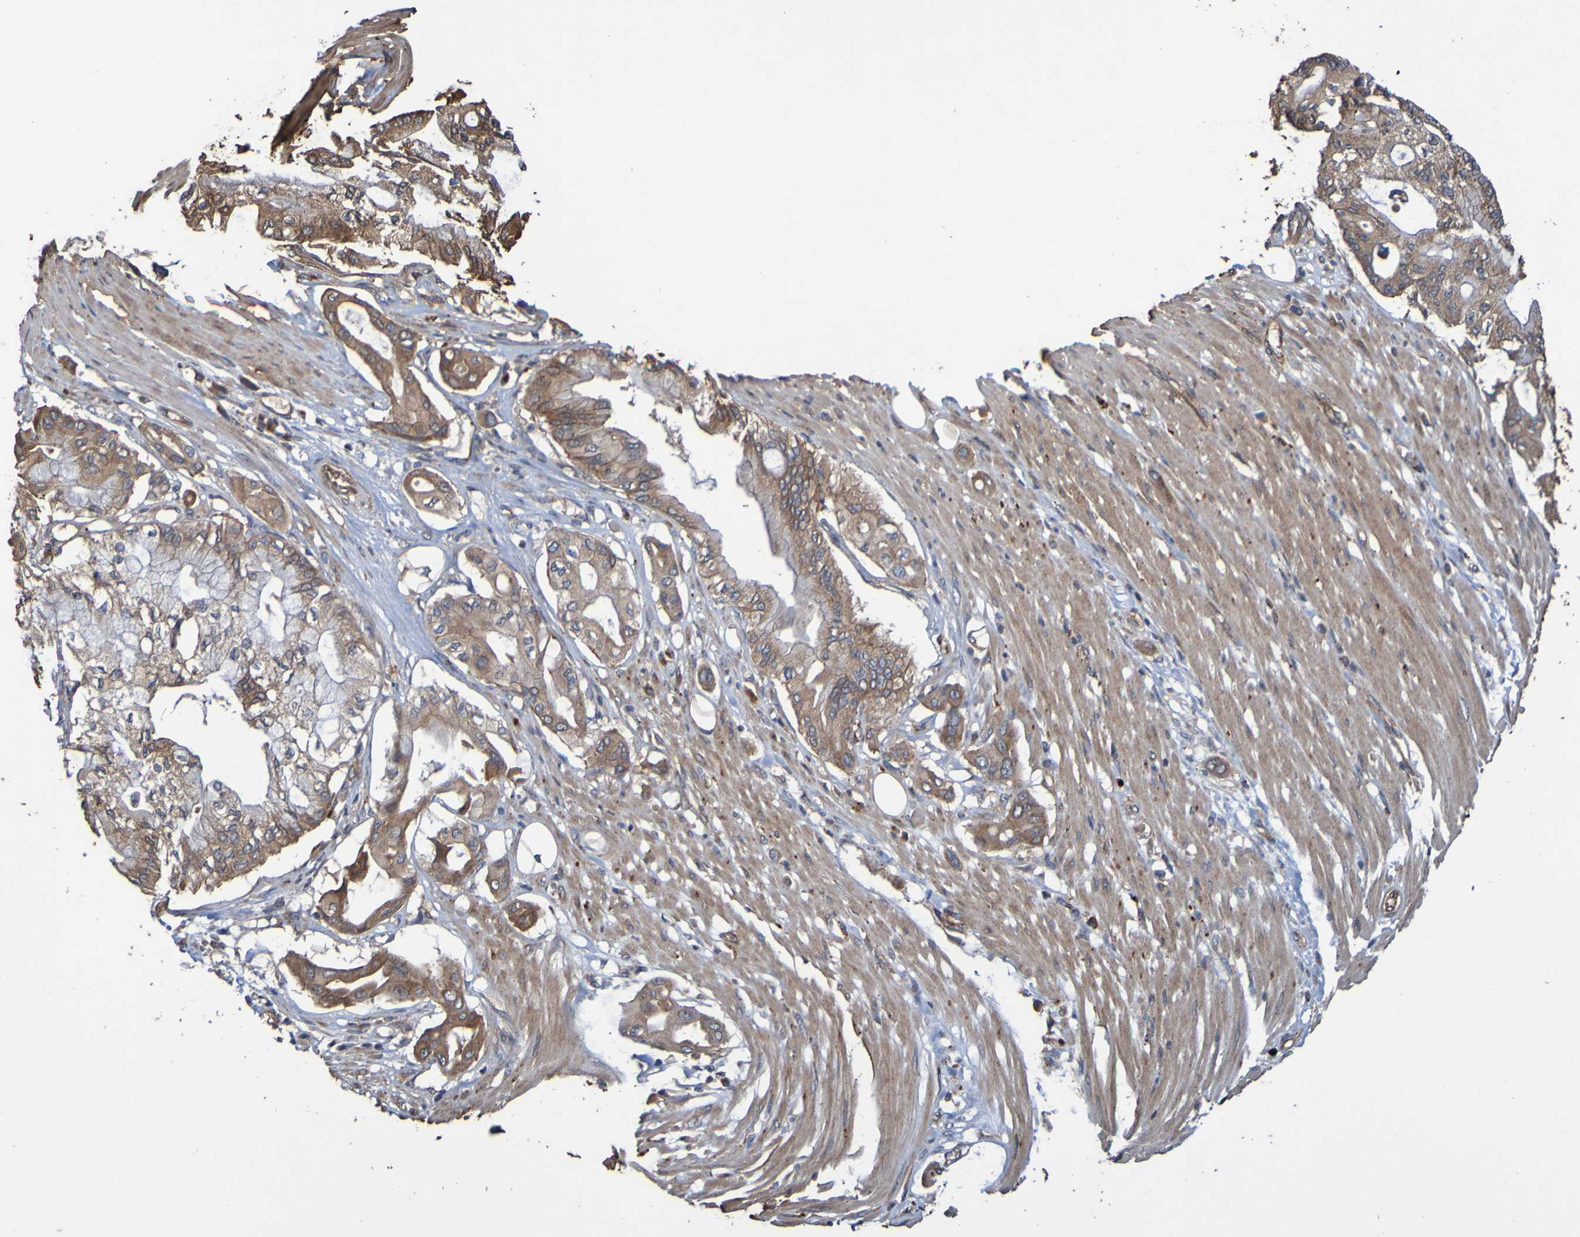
{"staining": {"intensity": "strong", "quantity": "25%-75%", "location": "cytoplasmic/membranous"}, "tissue": "pancreatic cancer", "cell_type": "Tumor cells", "image_type": "cancer", "snomed": [{"axis": "morphology", "description": "Adenocarcinoma, NOS"}, {"axis": "morphology", "description": "Adenocarcinoma, metastatic, NOS"}, {"axis": "topography", "description": "Lymph node"}, {"axis": "topography", "description": "Pancreas"}, {"axis": "topography", "description": "Duodenum"}], "caption": "Immunohistochemical staining of adenocarcinoma (pancreatic) demonstrates high levels of strong cytoplasmic/membranous protein staining in about 25%-75% of tumor cells.", "gene": "UCN", "patient": {"sex": "female", "age": 64}}